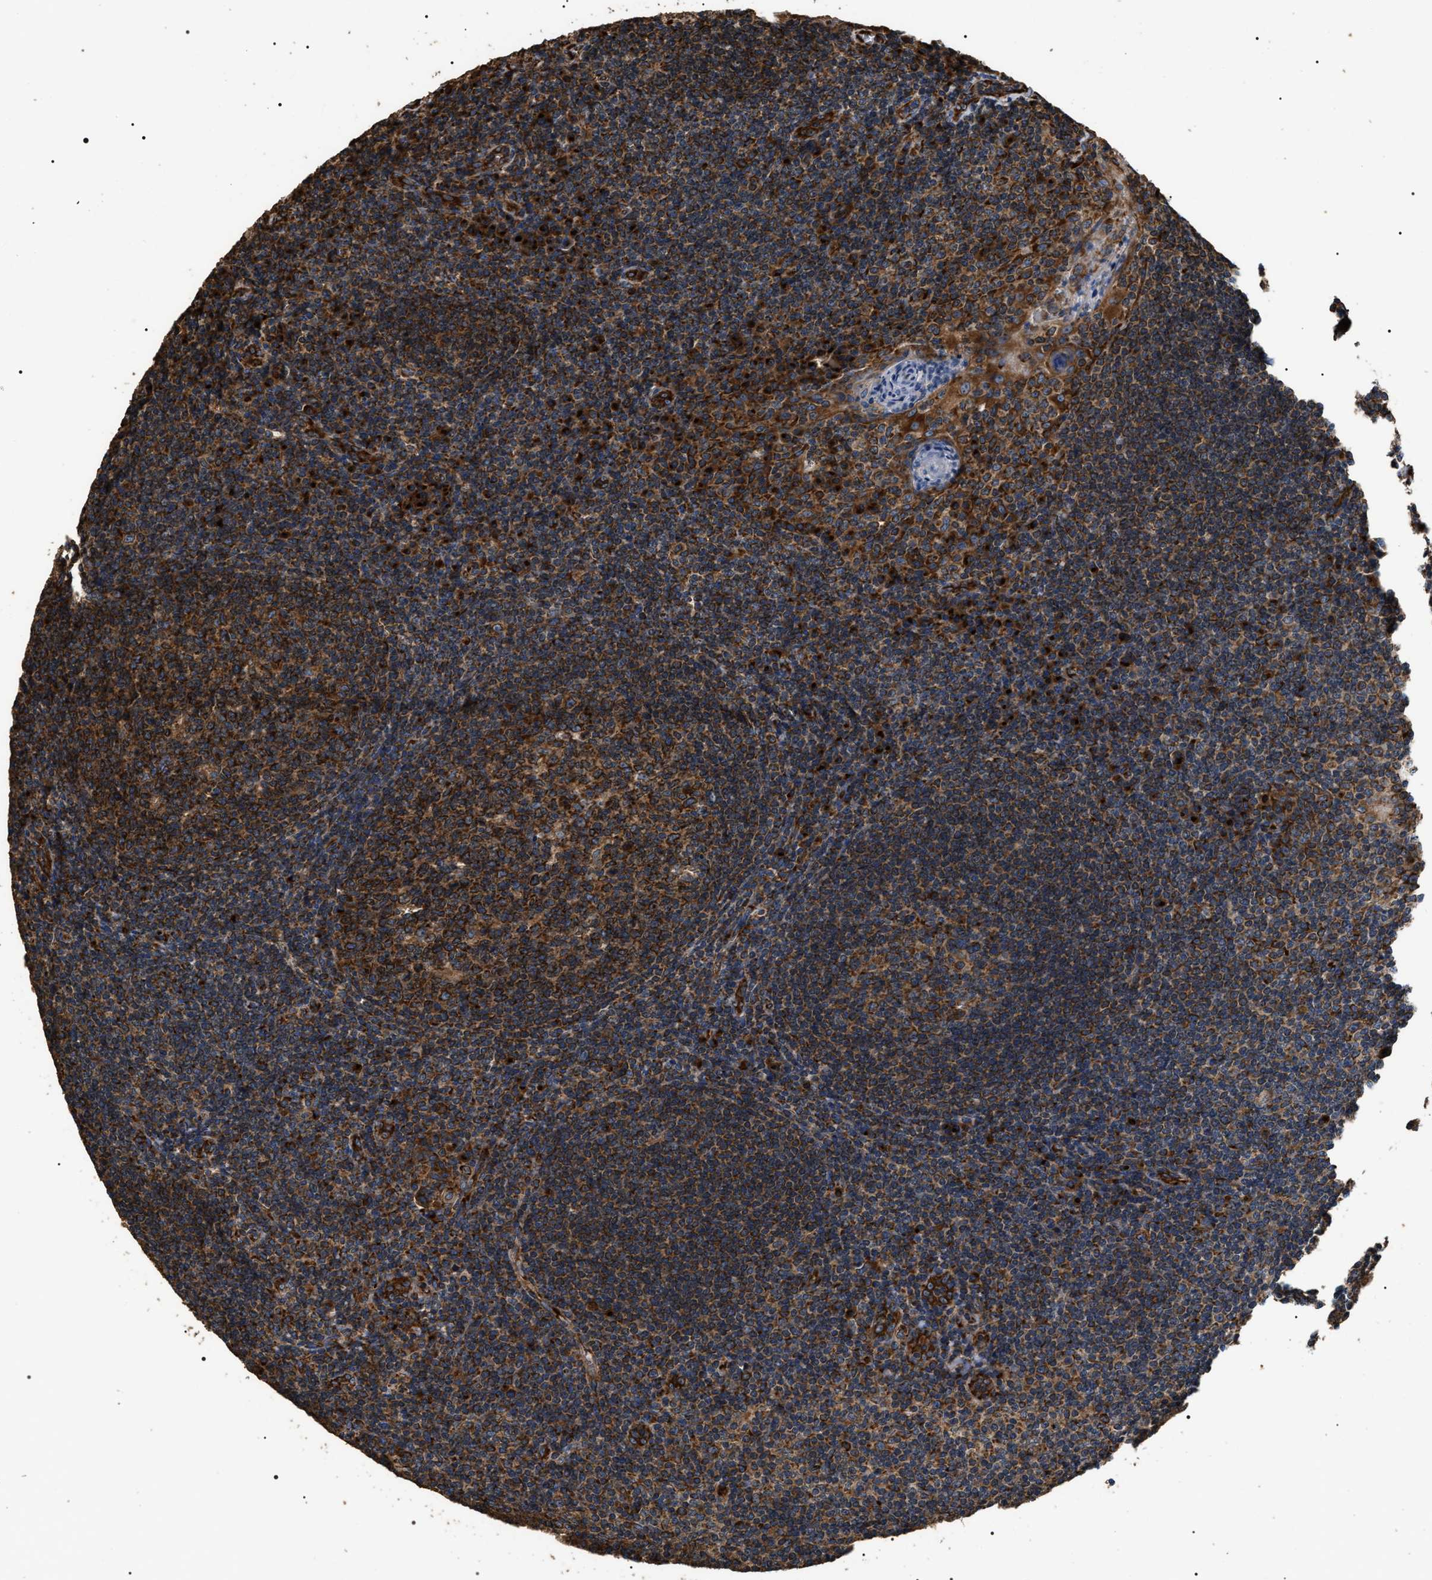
{"staining": {"intensity": "strong", "quantity": ">75%", "location": "cytoplasmic/membranous"}, "tissue": "tonsil", "cell_type": "Germinal center cells", "image_type": "normal", "snomed": [{"axis": "morphology", "description": "Normal tissue, NOS"}, {"axis": "topography", "description": "Tonsil"}], "caption": "Tonsil stained for a protein shows strong cytoplasmic/membranous positivity in germinal center cells.", "gene": "KTN1", "patient": {"sex": "male", "age": 37}}